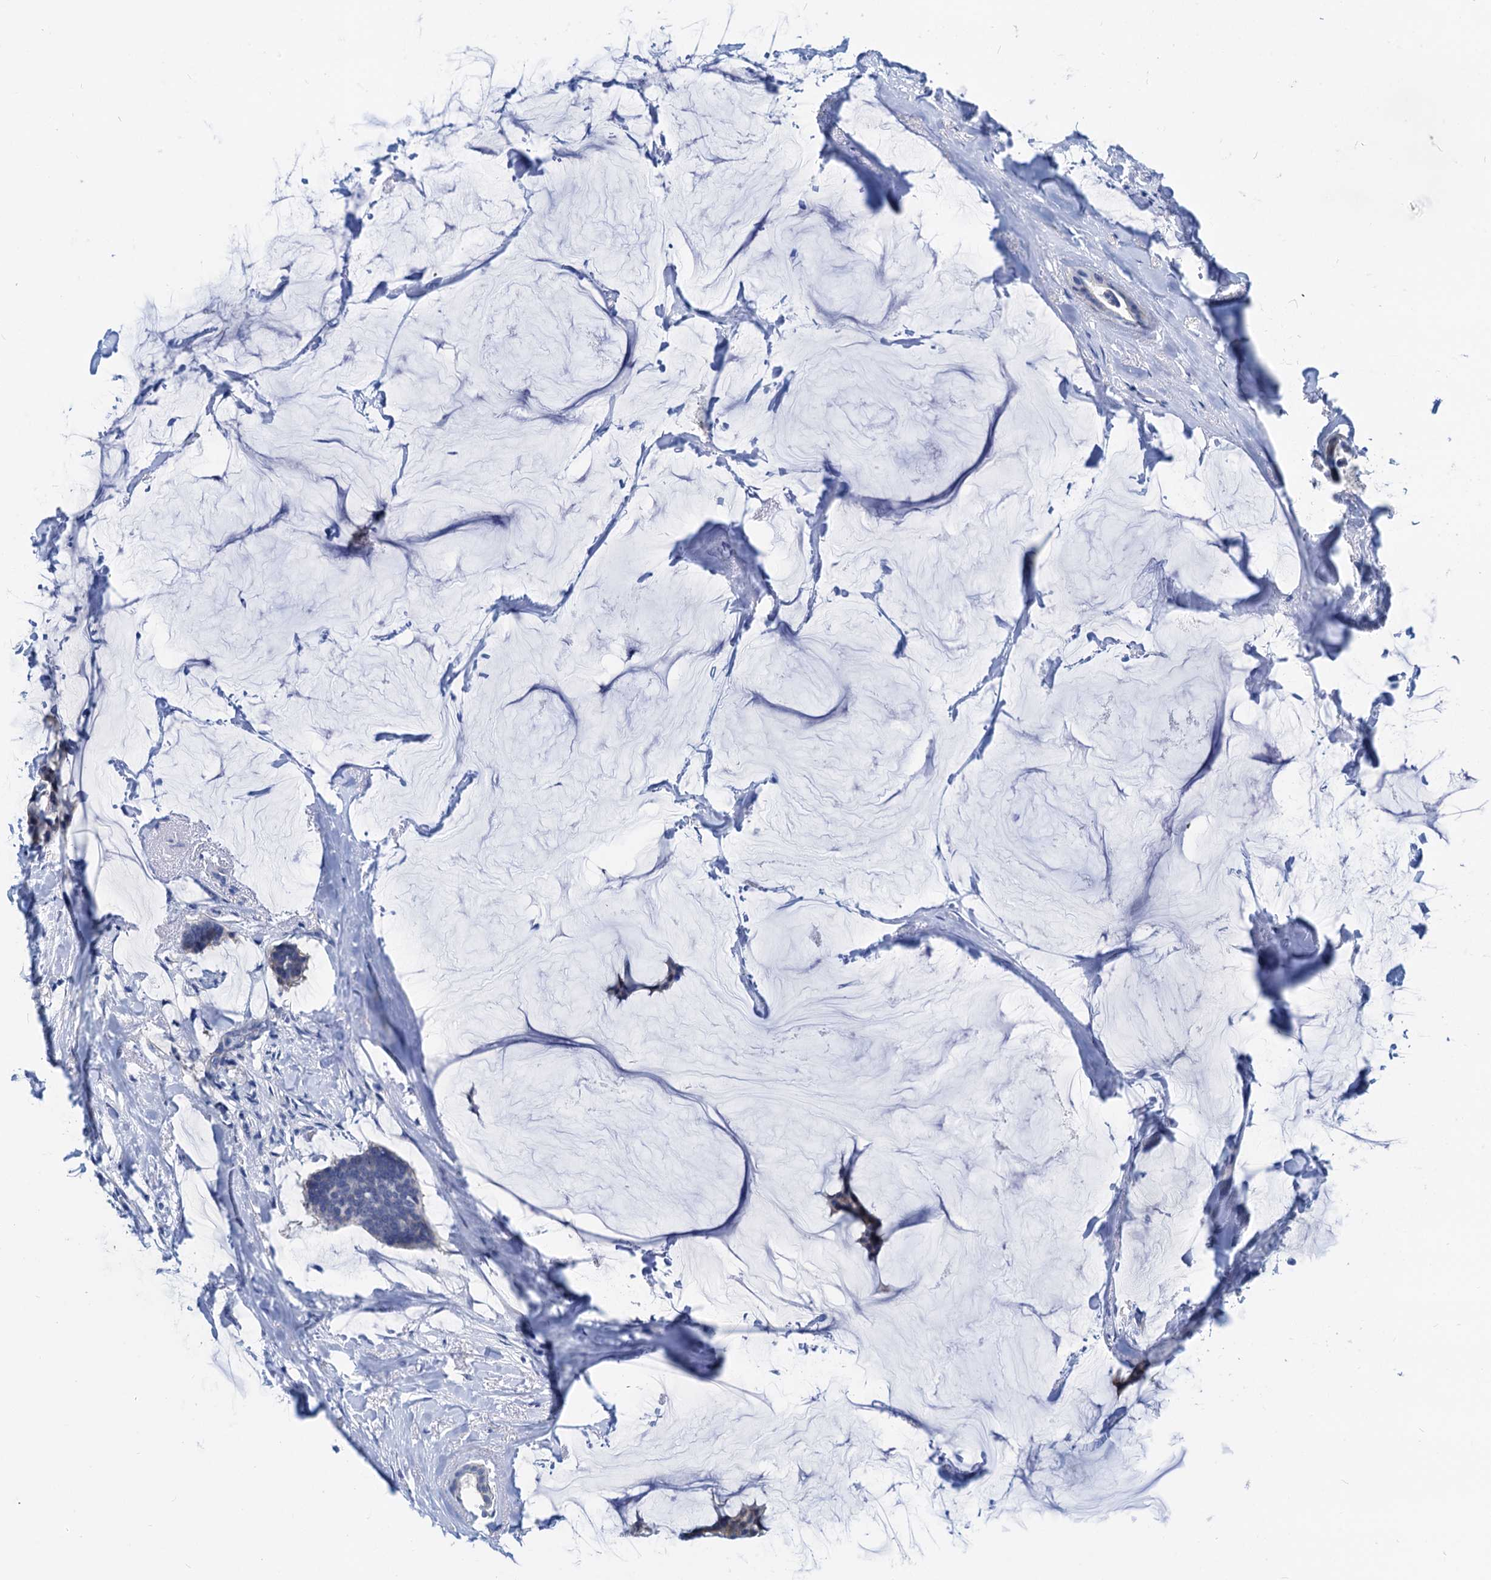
{"staining": {"intensity": "negative", "quantity": "none", "location": "none"}, "tissue": "breast cancer", "cell_type": "Tumor cells", "image_type": "cancer", "snomed": [{"axis": "morphology", "description": "Duct carcinoma"}, {"axis": "topography", "description": "Breast"}], "caption": "IHC of human infiltrating ductal carcinoma (breast) shows no positivity in tumor cells.", "gene": "HSF2", "patient": {"sex": "female", "age": 93}}